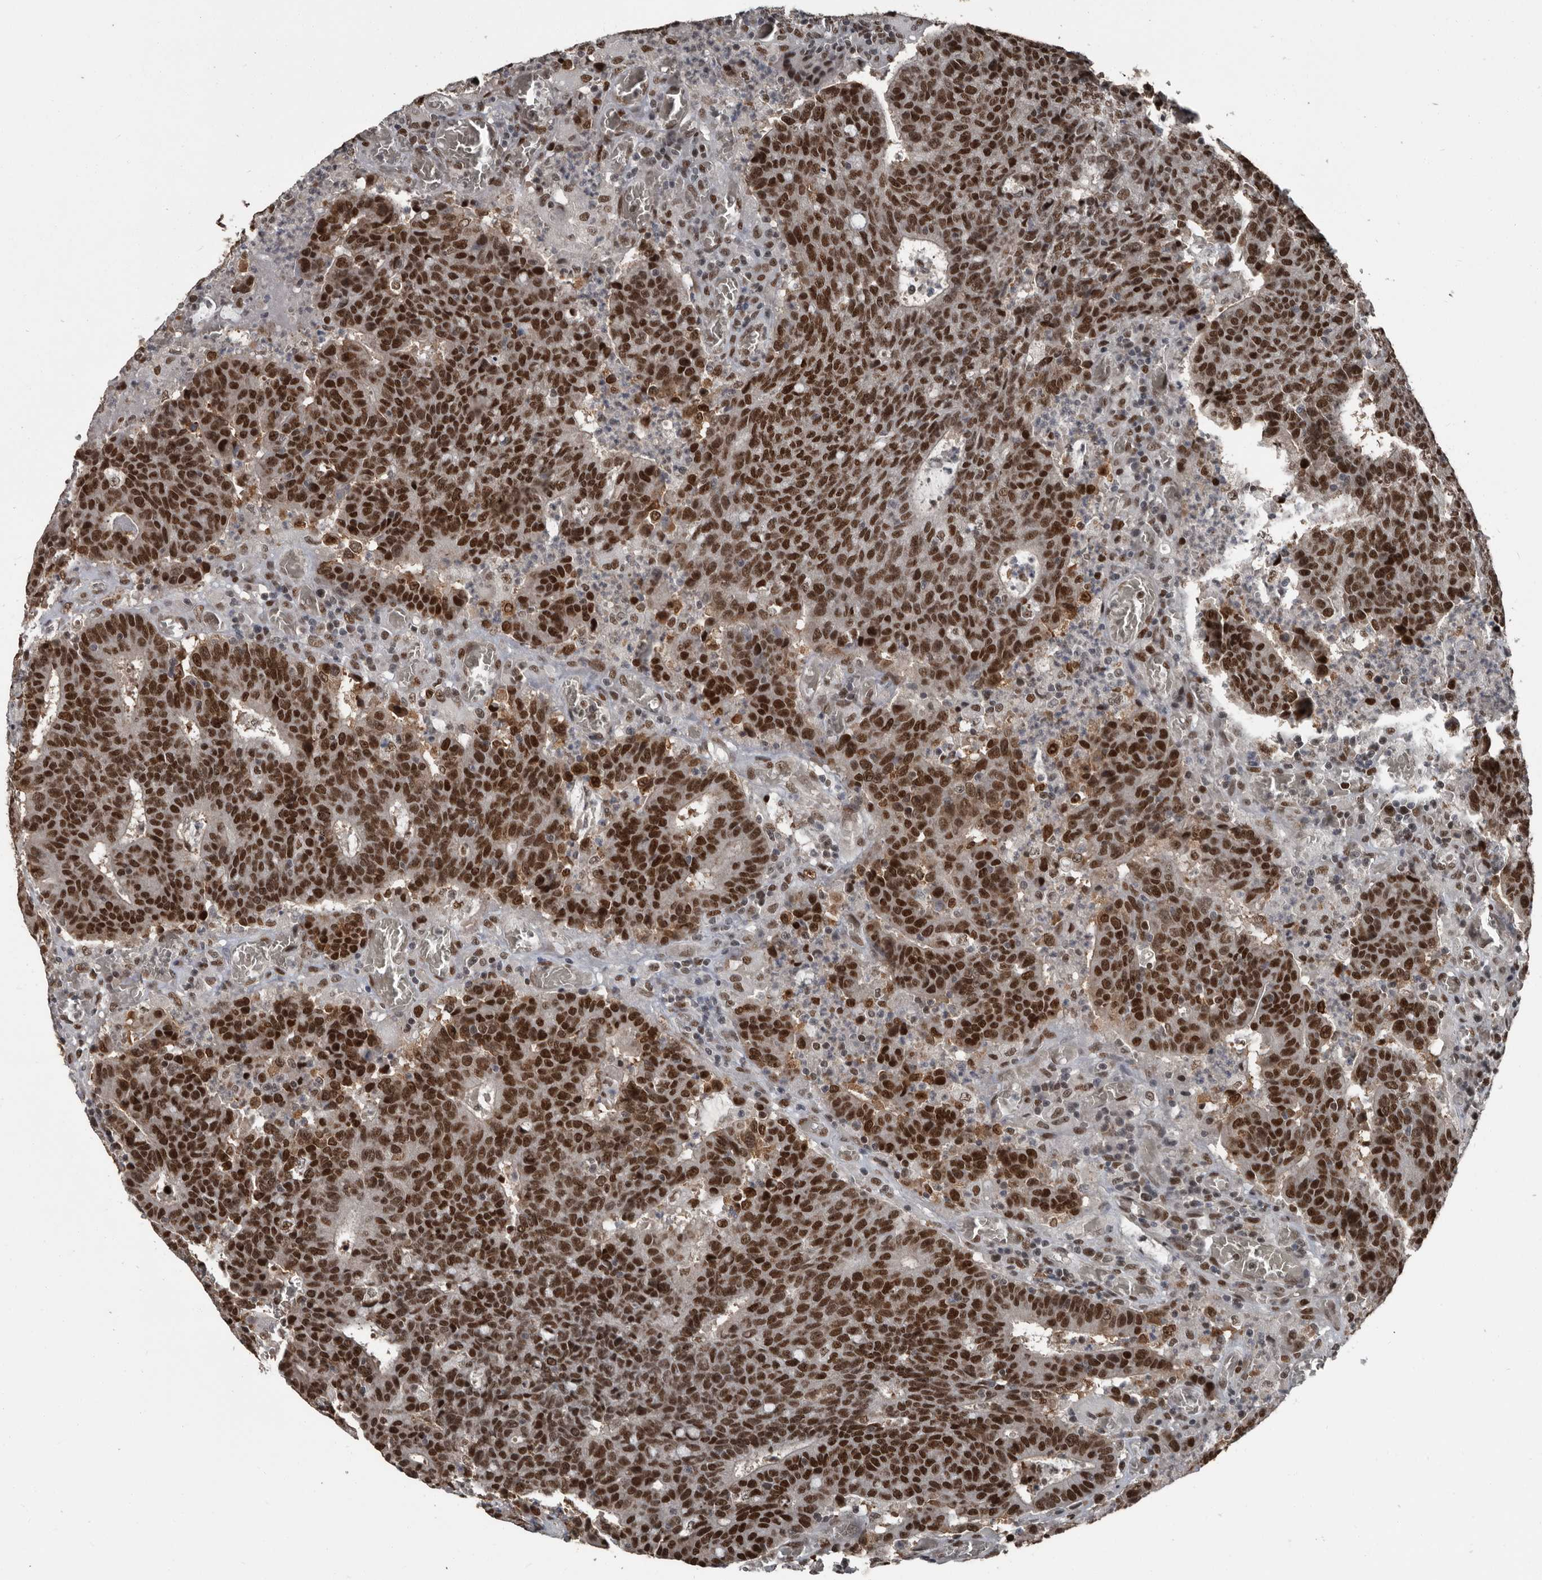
{"staining": {"intensity": "strong", "quantity": ">75%", "location": "nuclear"}, "tissue": "colorectal cancer", "cell_type": "Tumor cells", "image_type": "cancer", "snomed": [{"axis": "morphology", "description": "Adenocarcinoma, NOS"}, {"axis": "topography", "description": "Colon"}], "caption": "A photomicrograph showing strong nuclear staining in about >75% of tumor cells in colorectal cancer (adenocarcinoma), as visualized by brown immunohistochemical staining.", "gene": "CHD1L", "patient": {"sex": "female", "age": 75}}